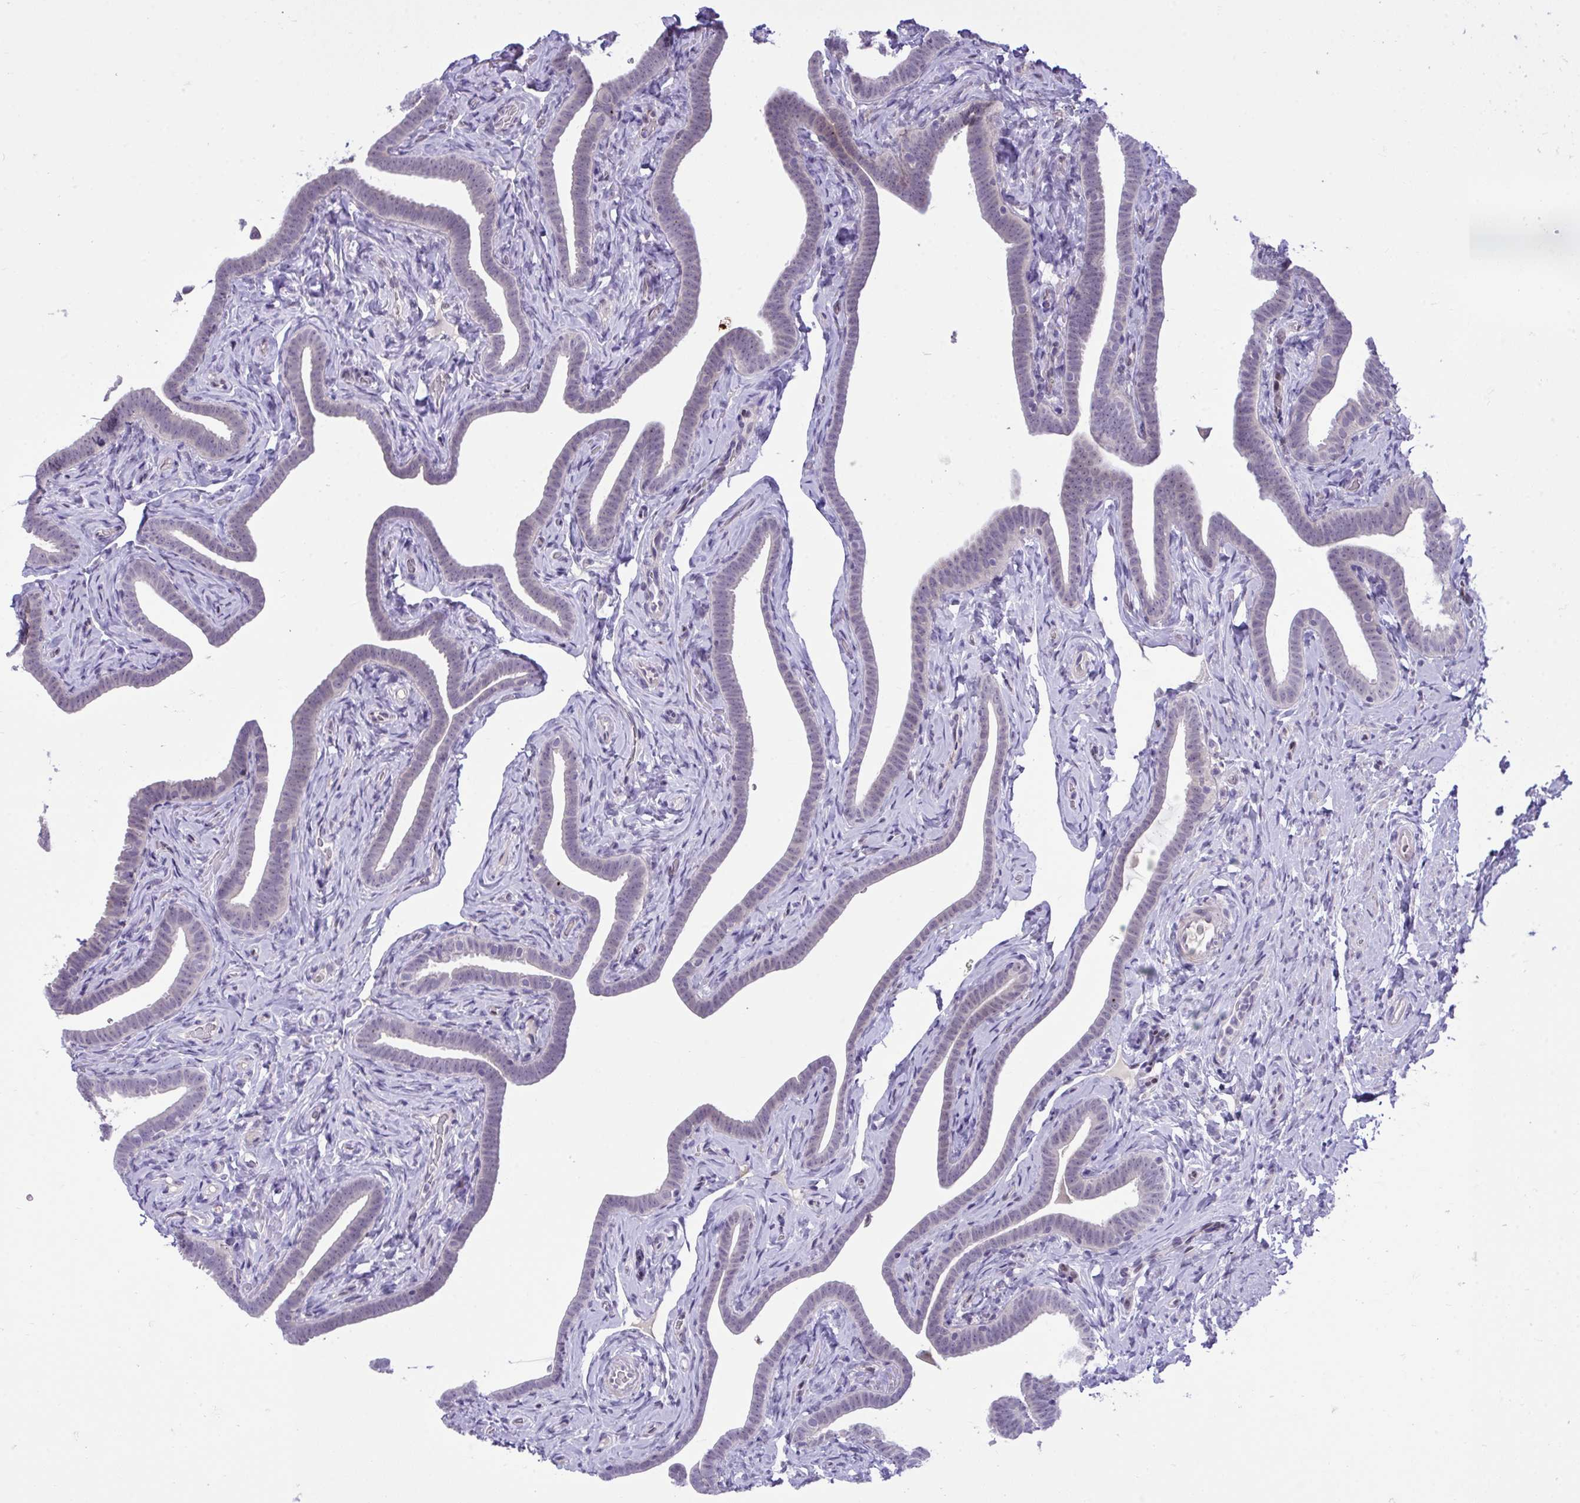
{"staining": {"intensity": "negative", "quantity": "none", "location": "none"}, "tissue": "fallopian tube", "cell_type": "Glandular cells", "image_type": "normal", "snomed": [{"axis": "morphology", "description": "Normal tissue, NOS"}, {"axis": "topography", "description": "Fallopian tube"}], "caption": "An IHC image of normal fallopian tube is shown. There is no staining in glandular cells of fallopian tube. (Stains: DAB IHC with hematoxylin counter stain, Microscopy: brightfield microscopy at high magnification).", "gene": "HMBOX1", "patient": {"sex": "female", "age": 69}}